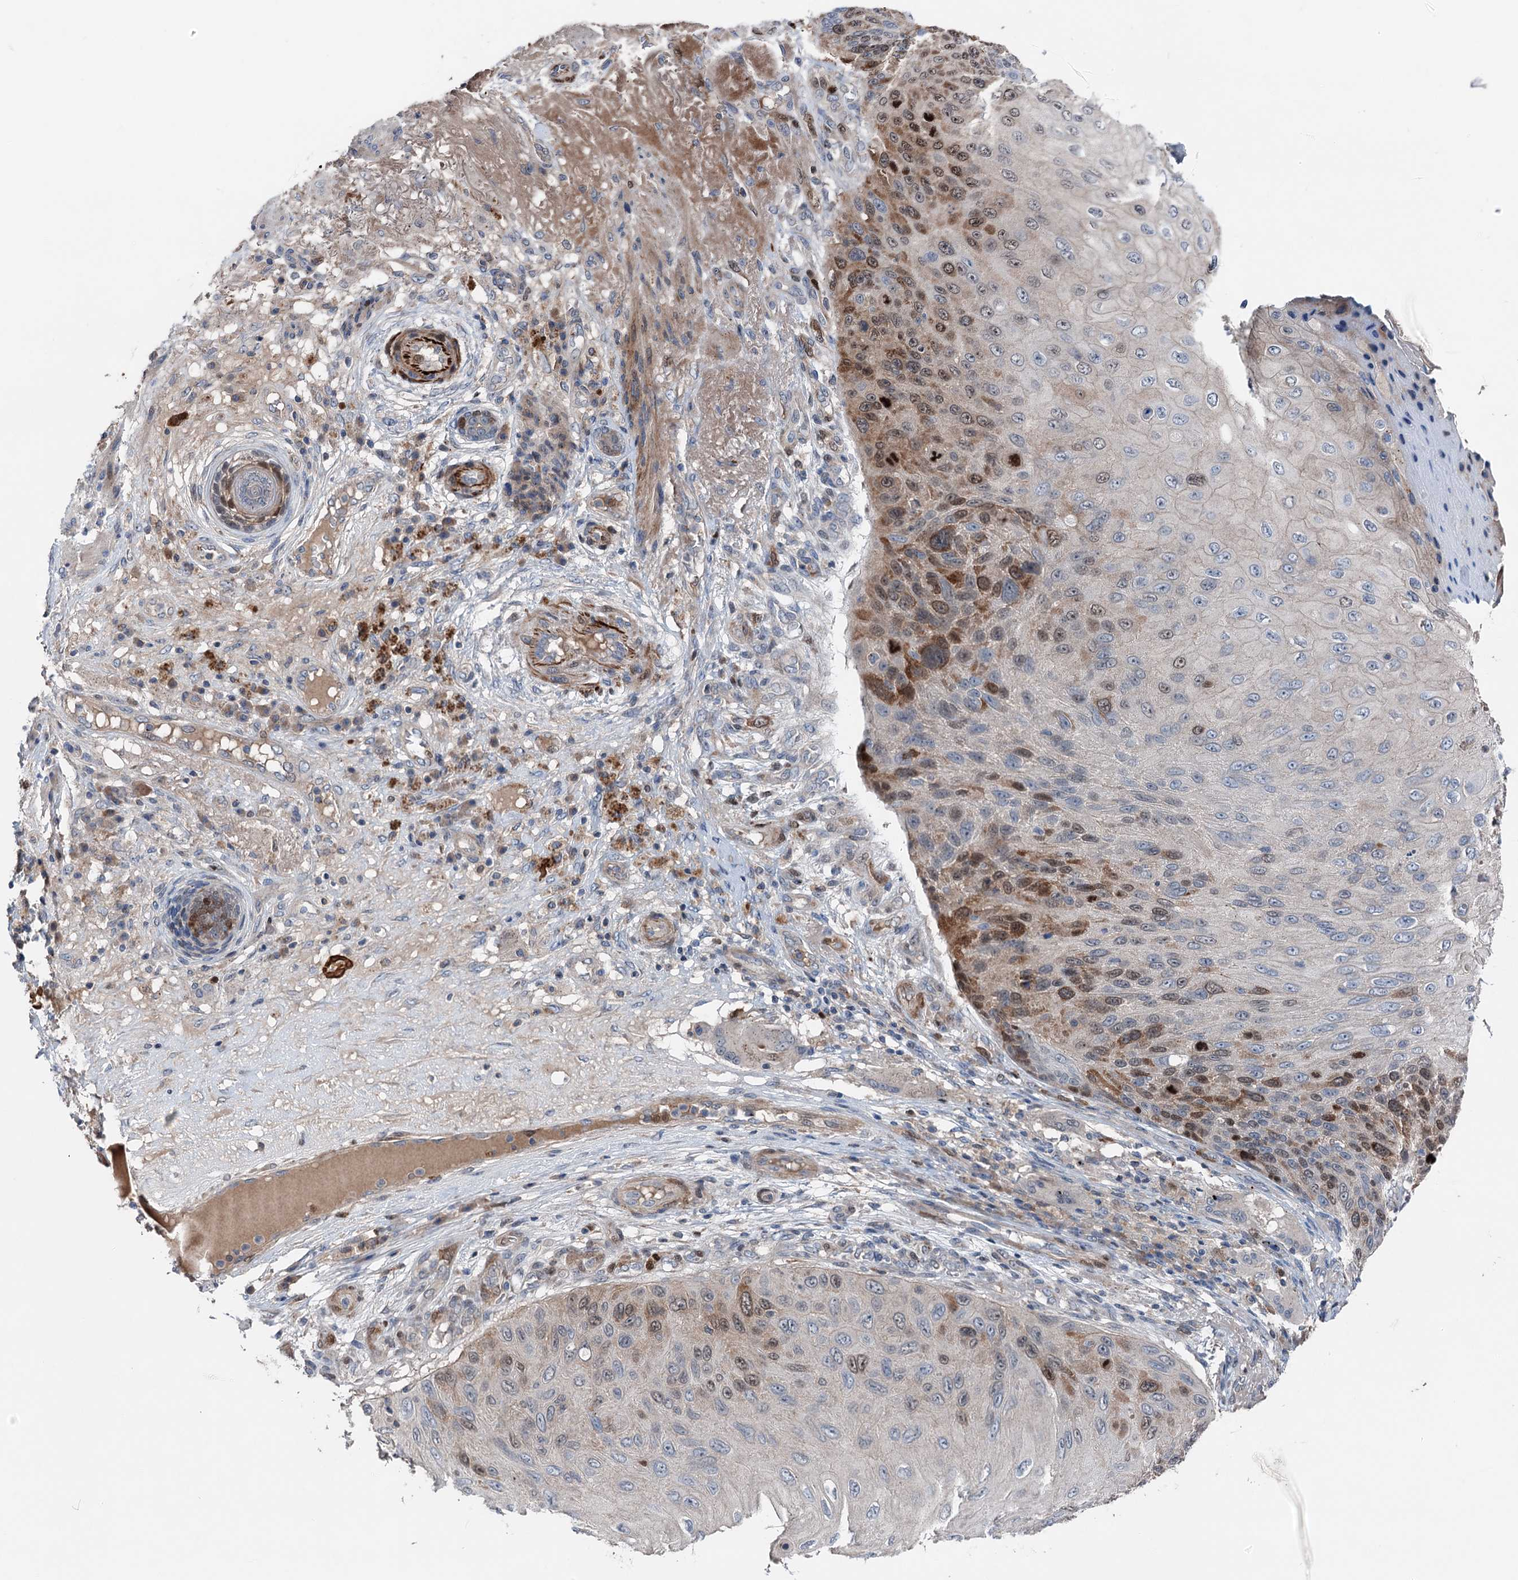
{"staining": {"intensity": "moderate", "quantity": "25%-75%", "location": "cytoplasmic/membranous,nuclear"}, "tissue": "skin cancer", "cell_type": "Tumor cells", "image_type": "cancer", "snomed": [{"axis": "morphology", "description": "Squamous cell carcinoma, NOS"}, {"axis": "topography", "description": "Skin"}], "caption": "Protein expression analysis of skin cancer (squamous cell carcinoma) shows moderate cytoplasmic/membranous and nuclear positivity in about 25%-75% of tumor cells.", "gene": "NCAPD2", "patient": {"sex": "female", "age": 88}}